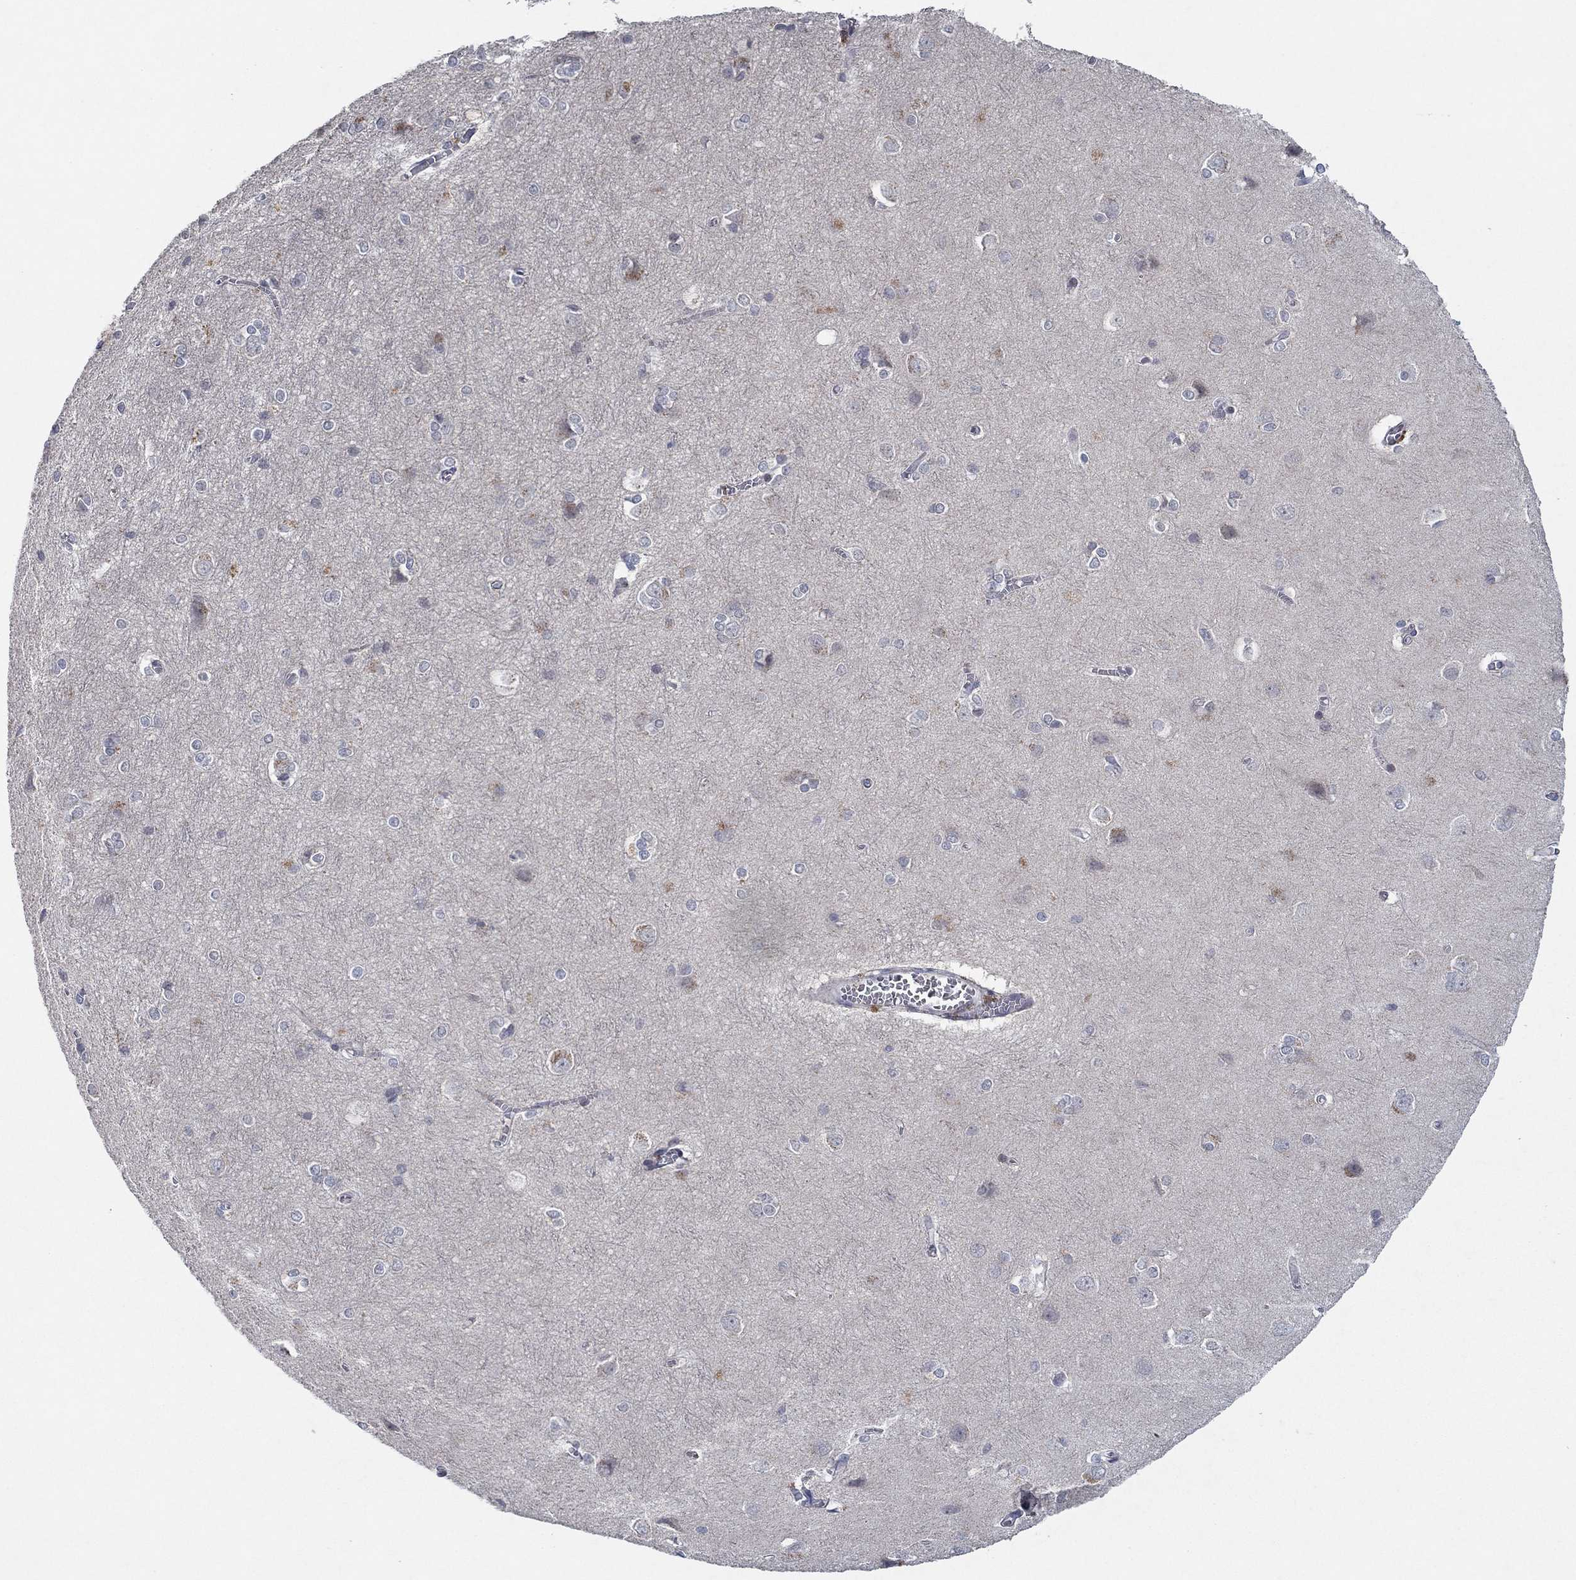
{"staining": {"intensity": "negative", "quantity": "none", "location": "none"}, "tissue": "cerebral cortex", "cell_type": "Endothelial cells", "image_type": "normal", "snomed": [{"axis": "morphology", "description": "Normal tissue, NOS"}, {"axis": "topography", "description": "Cerebral cortex"}], "caption": "This is an IHC photomicrograph of benign human cerebral cortex. There is no expression in endothelial cells.", "gene": "IL4", "patient": {"sex": "male", "age": 37}}